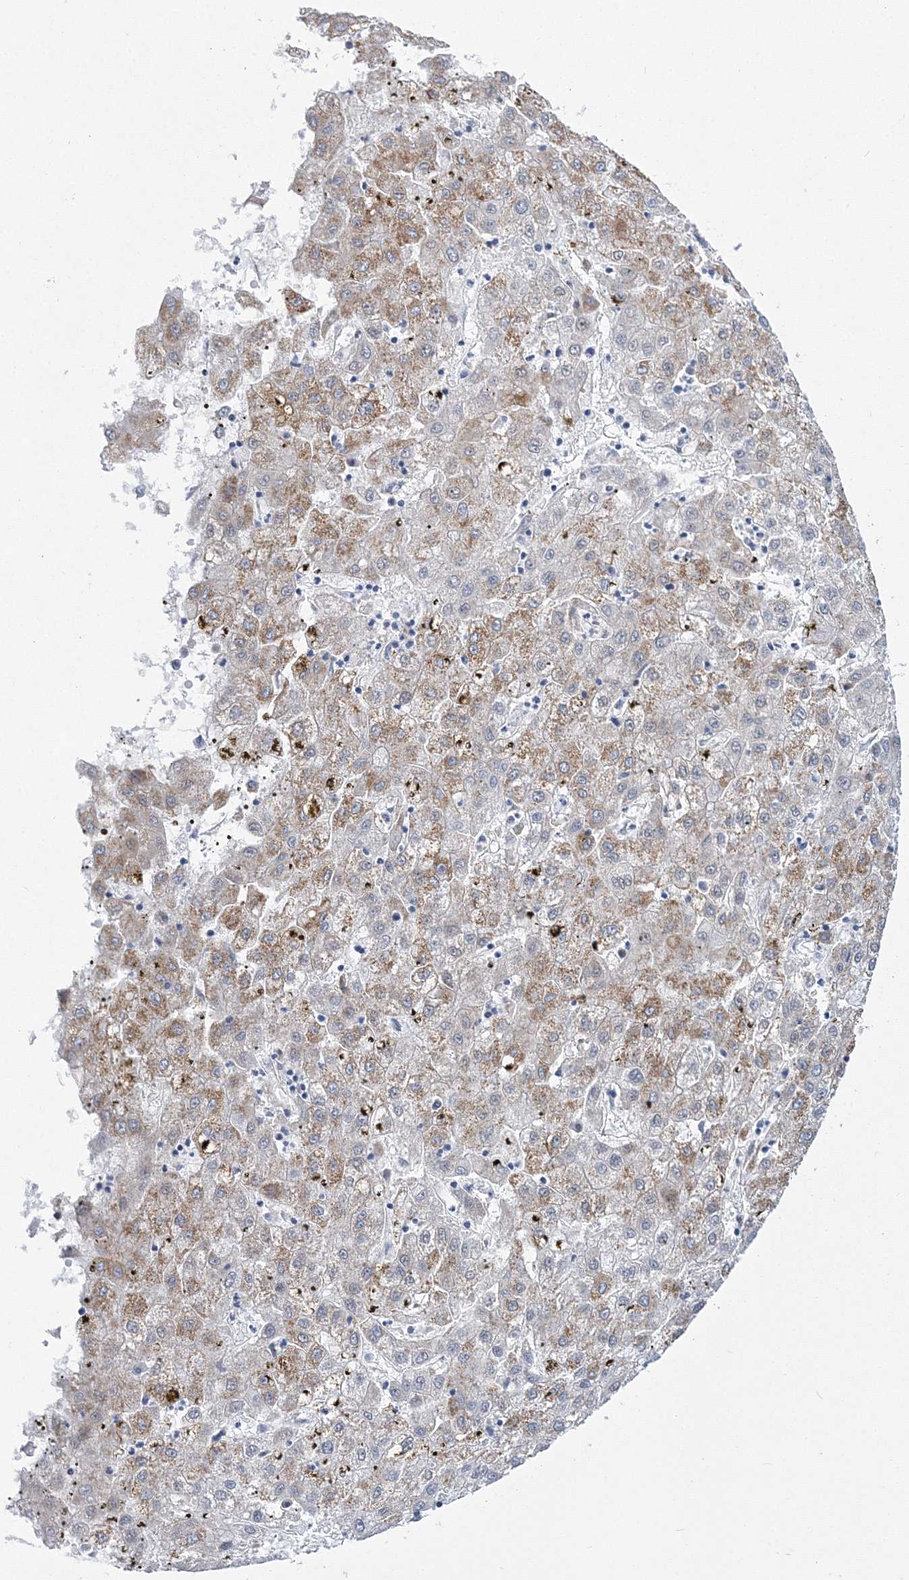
{"staining": {"intensity": "moderate", "quantity": "25%-75%", "location": "cytoplasmic/membranous"}, "tissue": "liver cancer", "cell_type": "Tumor cells", "image_type": "cancer", "snomed": [{"axis": "morphology", "description": "Carcinoma, Hepatocellular, NOS"}, {"axis": "topography", "description": "Liver"}], "caption": "Immunohistochemical staining of human liver hepatocellular carcinoma displays moderate cytoplasmic/membranous protein expression in approximately 25%-75% of tumor cells. (Stains: DAB (3,3'-diaminobenzidine) in brown, nuclei in blue, Microscopy: brightfield microscopy at high magnification).", "gene": "HIBCH", "patient": {"sex": "male", "age": 72}}